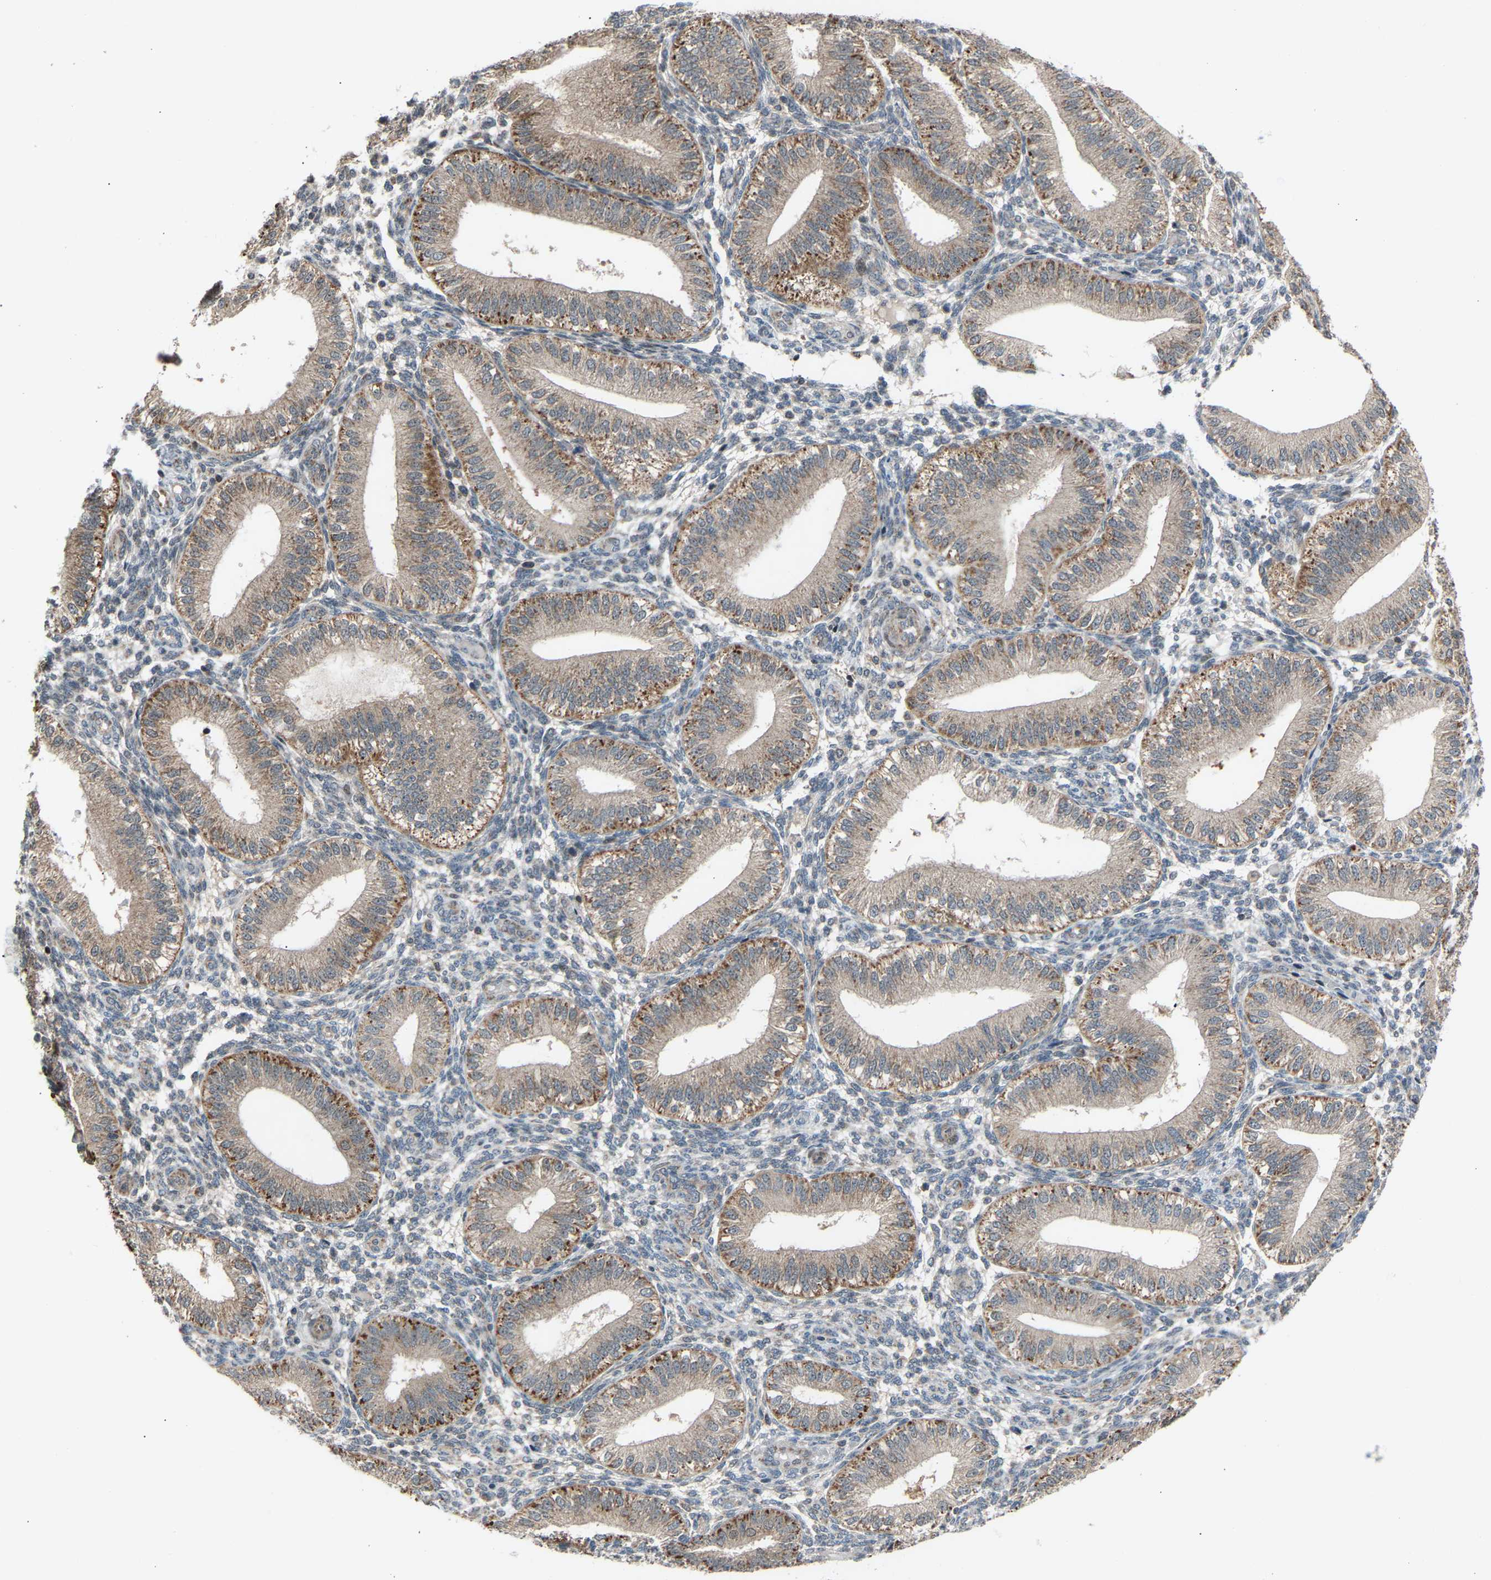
{"staining": {"intensity": "weak", "quantity": "<25%", "location": "cytoplasmic/membranous"}, "tissue": "endometrium", "cell_type": "Cells in endometrial stroma", "image_type": "normal", "snomed": [{"axis": "morphology", "description": "Normal tissue, NOS"}, {"axis": "topography", "description": "Endometrium"}], "caption": "An immunohistochemistry (IHC) image of normal endometrium is shown. There is no staining in cells in endometrial stroma of endometrium.", "gene": "SLIRP", "patient": {"sex": "female", "age": 39}}